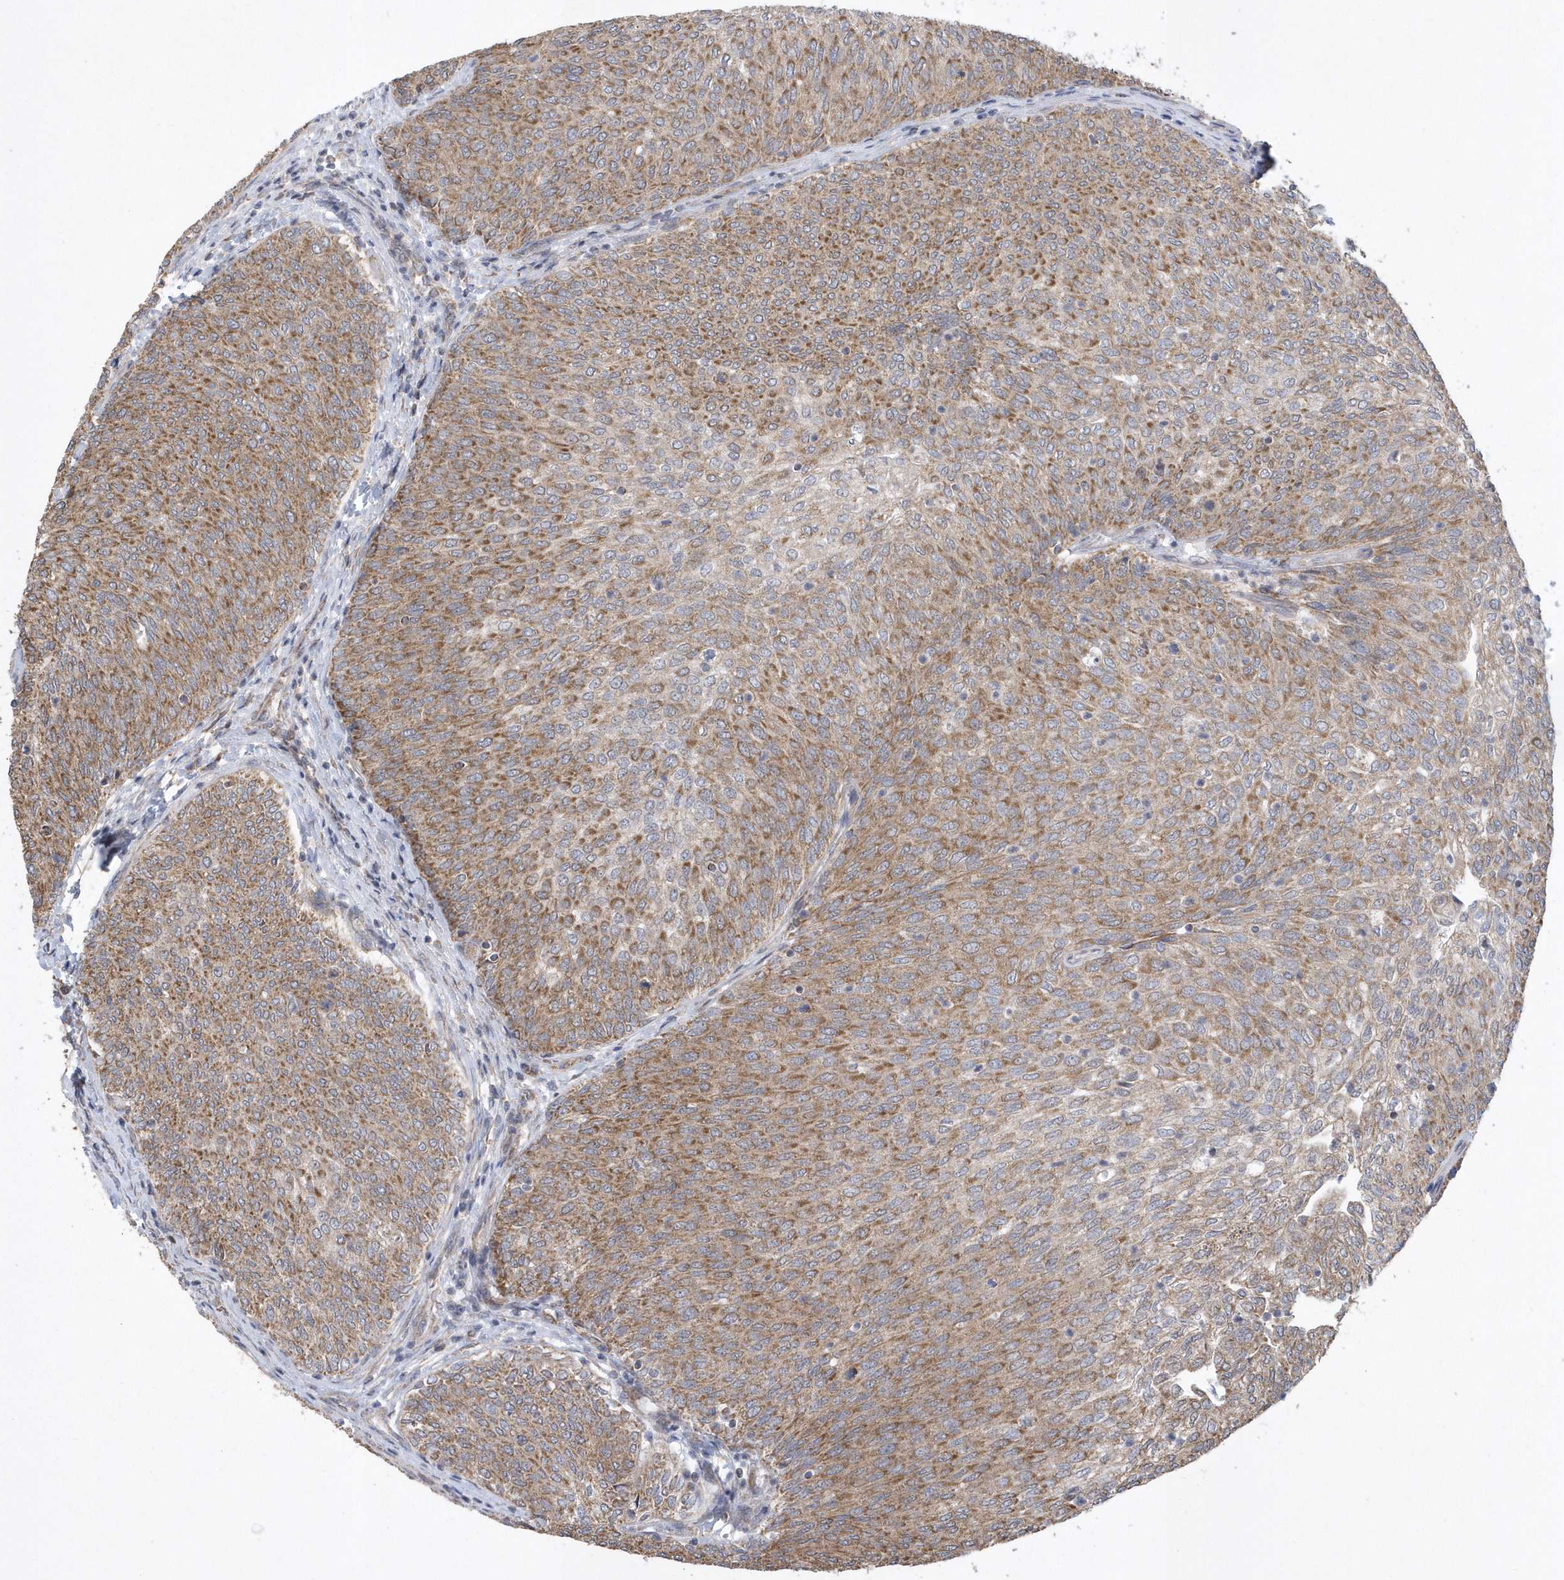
{"staining": {"intensity": "moderate", "quantity": ">75%", "location": "cytoplasmic/membranous"}, "tissue": "urothelial cancer", "cell_type": "Tumor cells", "image_type": "cancer", "snomed": [{"axis": "morphology", "description": "Urothelial carcinoma, Low grade"}, {"axis": "topography", "description": "Urinary bladder"}], "caption": "Immunohistochemical staining of urothelial cancer exhibits moderate cytoplasmic/membranous protein staining in approximately >75% of tumor cells.", "gene": "SLX9", "patient": {"sex": "female", "age": 79}}